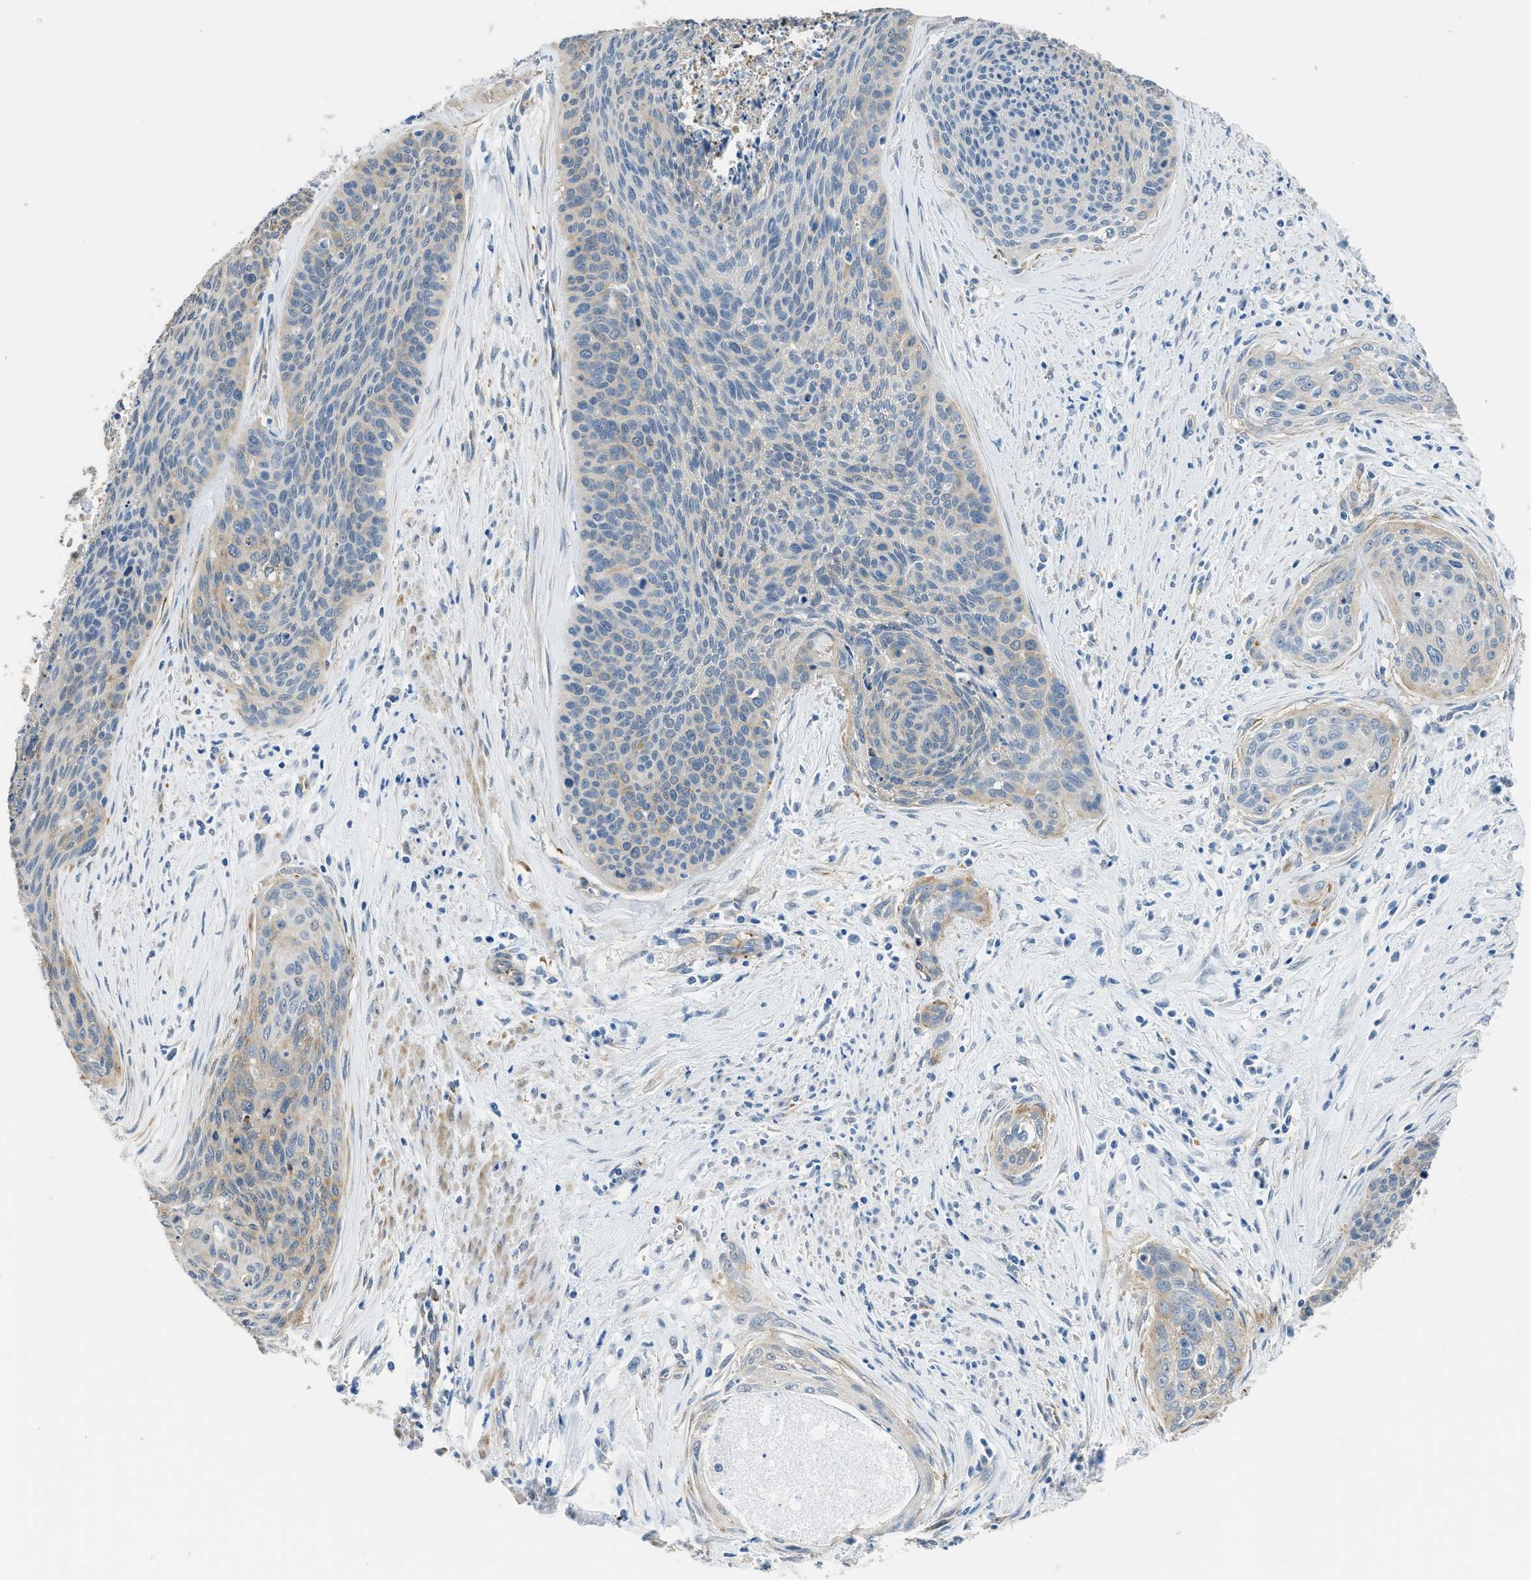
{"staining": {"intensity": "negative", "quantity": "none", "location": "none"}, "tissue": "cervical cancer", "cell_type": "Tumor cells", "image_type": "cancer", "snomed": [{"axis": "morphology", "description": "Squamous cell carcinoma, NOS"}, {"axis": "topography", "description": "Cervix"}], "caption": "IHC histopathology image of neoplastic tissue: cervical cancer stained with DAB (3,3'-diaminobenzidine) demonstrates no significant protein staining in tumor cells.", "gene": "ZSWIM5", "patient": {"sex": "female", "age": 55}}